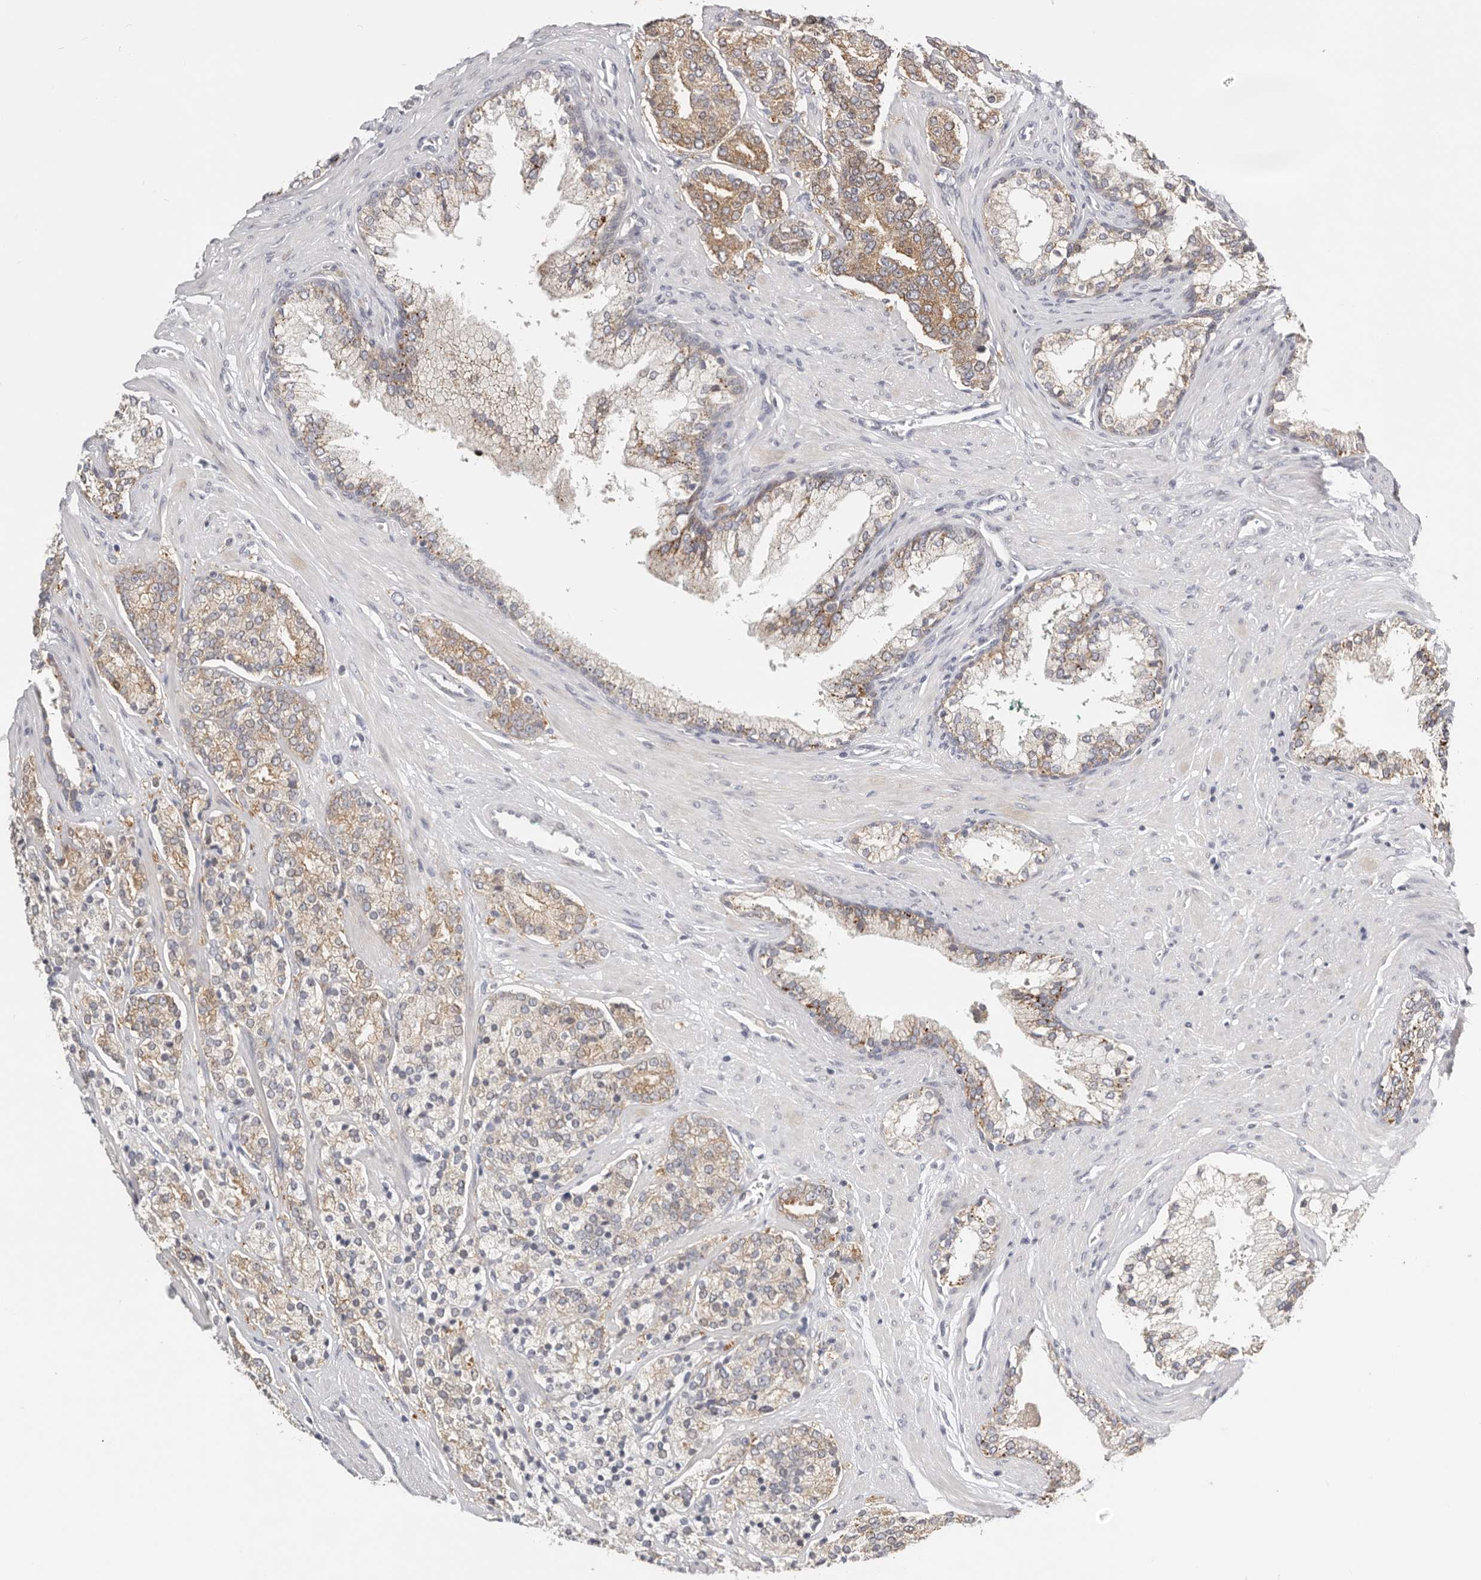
{"staining": {"intensity": "weak", "quantity": ">75%", "location": "cytoplasmic/membranous"}, "tissue": "prostate cancer", "cell_type": "Tumor cells", "image_type": "cancer", "snomed": [{"axis": "morphology", "description": "Adenocarcinoma, High grade"}, {"axis": "topography", "description": "Prostate"}], "caption": "A brown stain labels weak cytoplasmic/membranous staining of a protein in human high-grade adenocarcinoma (prostate) tumor cells. Immunohistochemistry (ihc) stains the protein in brown and the nuclei are stained blue.", "gene": "IL32", "patient": {"sex": "male", "age": 71}}